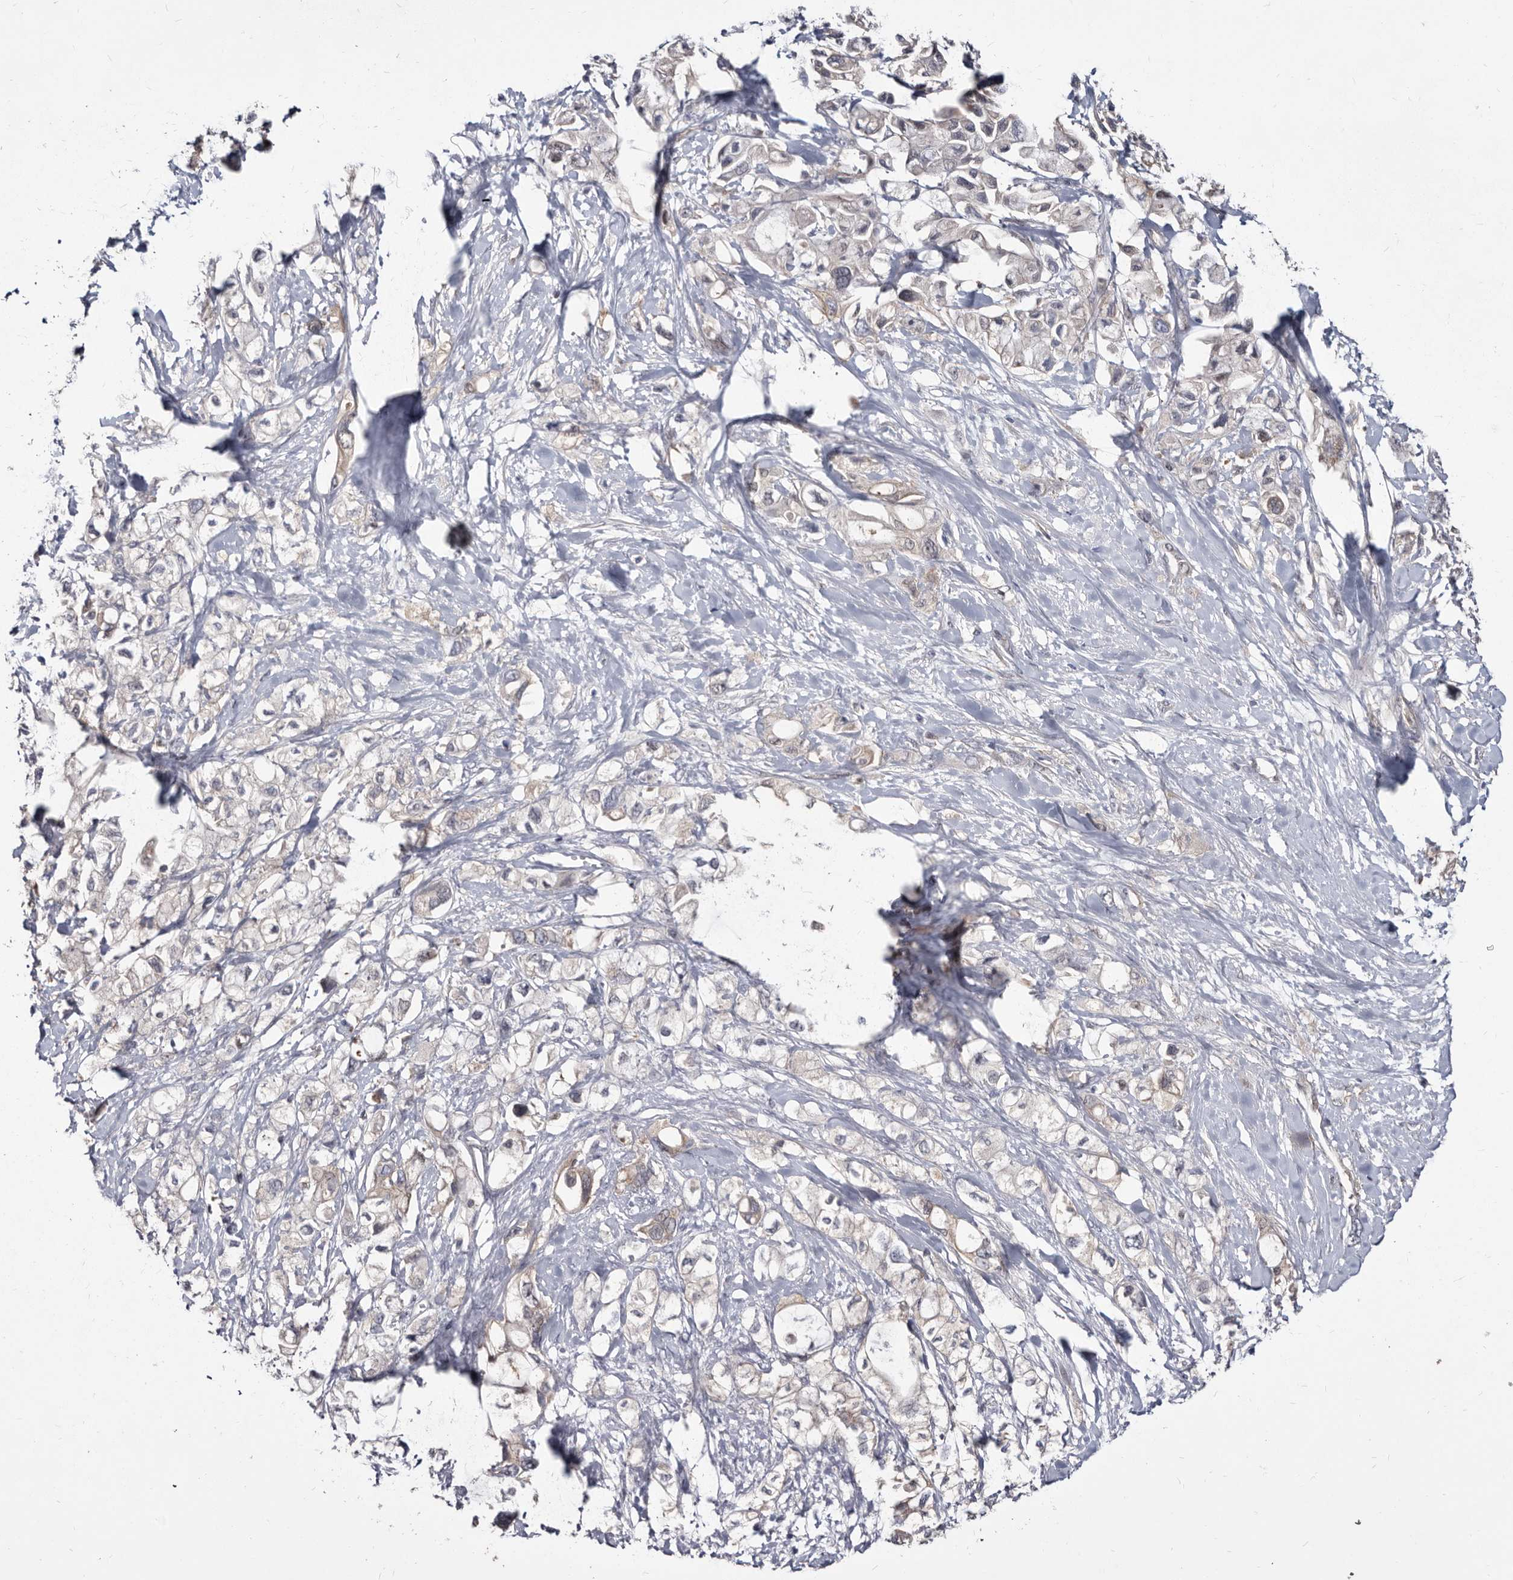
{"staining": {"intensity": "weak", "quantity": "<25%", "location": "cytoplasmic/membranous"}, "tissue": "pancreatic cancer", "cell_type": "Tumor cells", "image_type": "cancer", "snomed": [{"axis": "morphology", "description": "Adenocarcinoma, NOS"}, {"axis": "topography", "description": "Pancreas"}], "caption": "Immunohistochemical staining of adenocarcinoma (pancreatic) reveals no significant staining in tumor cells. Brightfield microscopy of immunohistochemistry (IHC) stained with DAB (3,3'-diaminobenzidine) (brown) and hematoxylin (blue), captured at high magnification.", "gene": "ABCF2", "patient": {"sex": "female", "age": 56}}